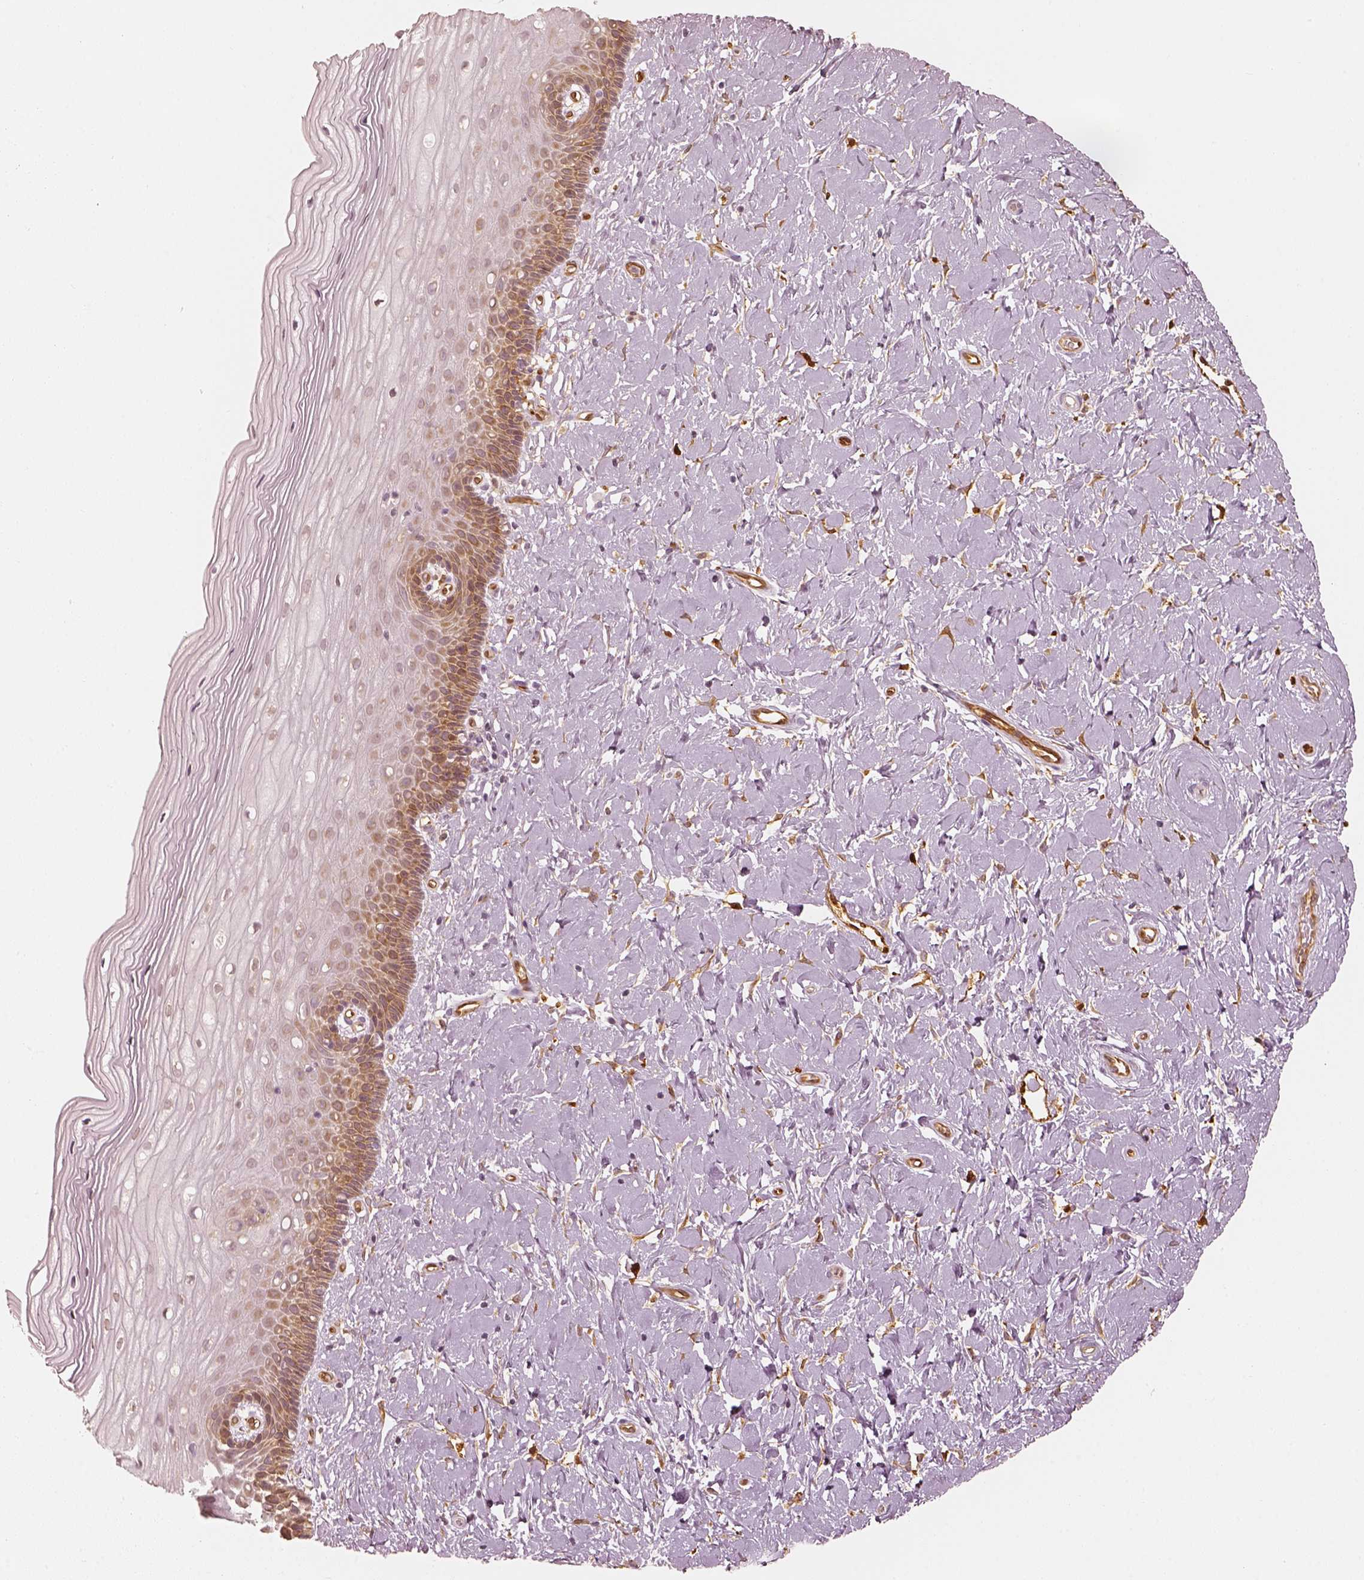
{"staining": {"intensity": "negative", "quantity": "none", "location": "none"}, "tissue": "cervix", "cell_type": "Glandular cells", "image_type": "normal", "snomed": [{"axis": "morphology", "description": "Normal tissue, NOS"}, {"axis": "topography", "description": "Cervix"}], "caption": "The IHC micrograph has no significant expression in glandular cells of cervix. (Brightfield microscopy of DAB immunohistochemistry at high magnification).", "gene": "FSCN1", "patient": {"sex": "female", "age": 37}}